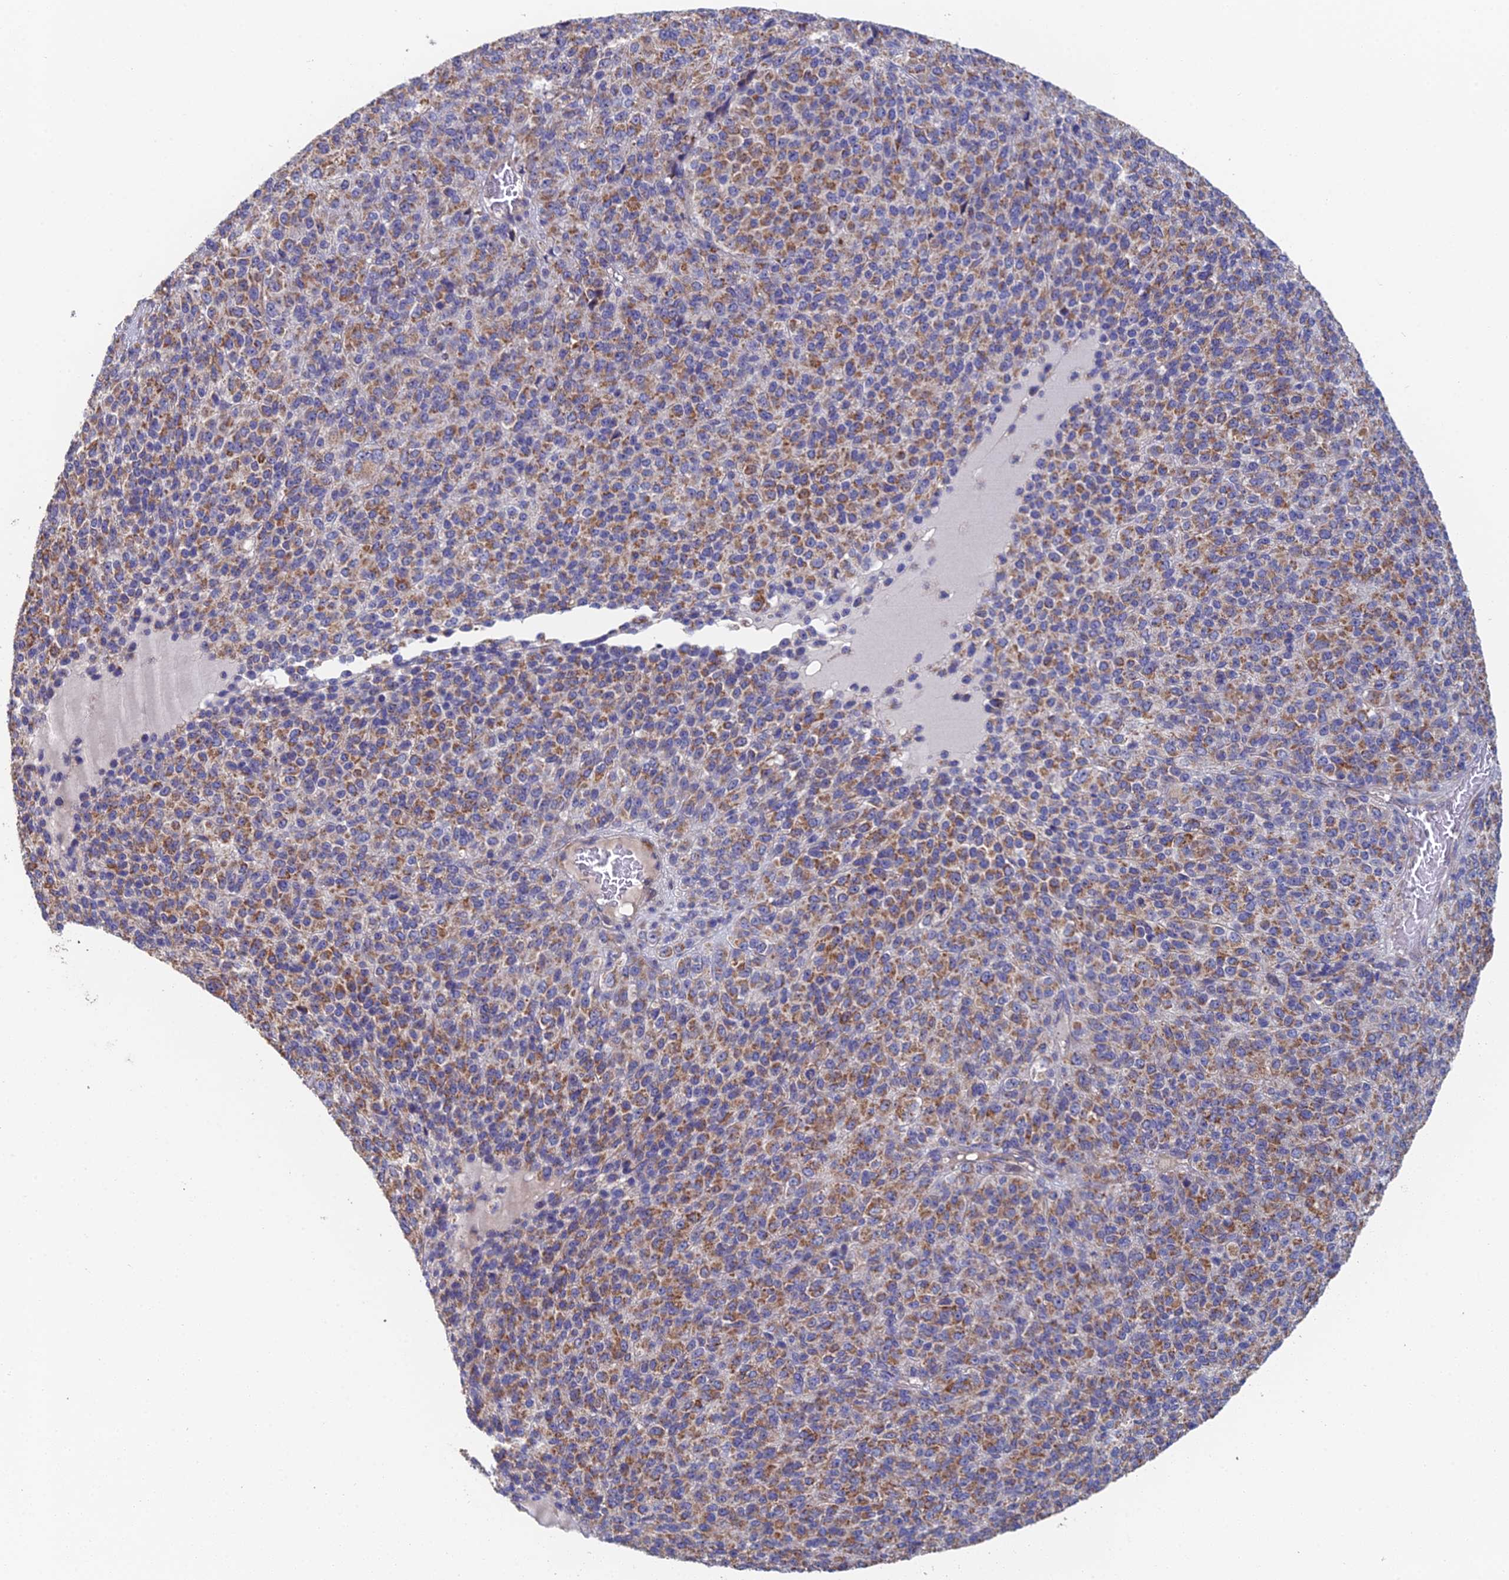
{"staining": {"intensity": "moderate", "quantity": ">75%", "location": "cytoplasmic/membranous"}, "tissue": "melanoma", "cell_type": "Tumor cells", "image_type": "cancer", "snomed": [{"axis": "morphology", "description": "Malignant melanoma, Metastatic site"}, {"axis": "topography", "description": "Brain"}], "caption": "DAB immunohistochemical staining of melanoma reveals moderate cytoplasmic/membranous protein positivity in about >75% of tumor cells.", "gene": "ECSIT", "patient": {"sex": "female", "age": 56}}